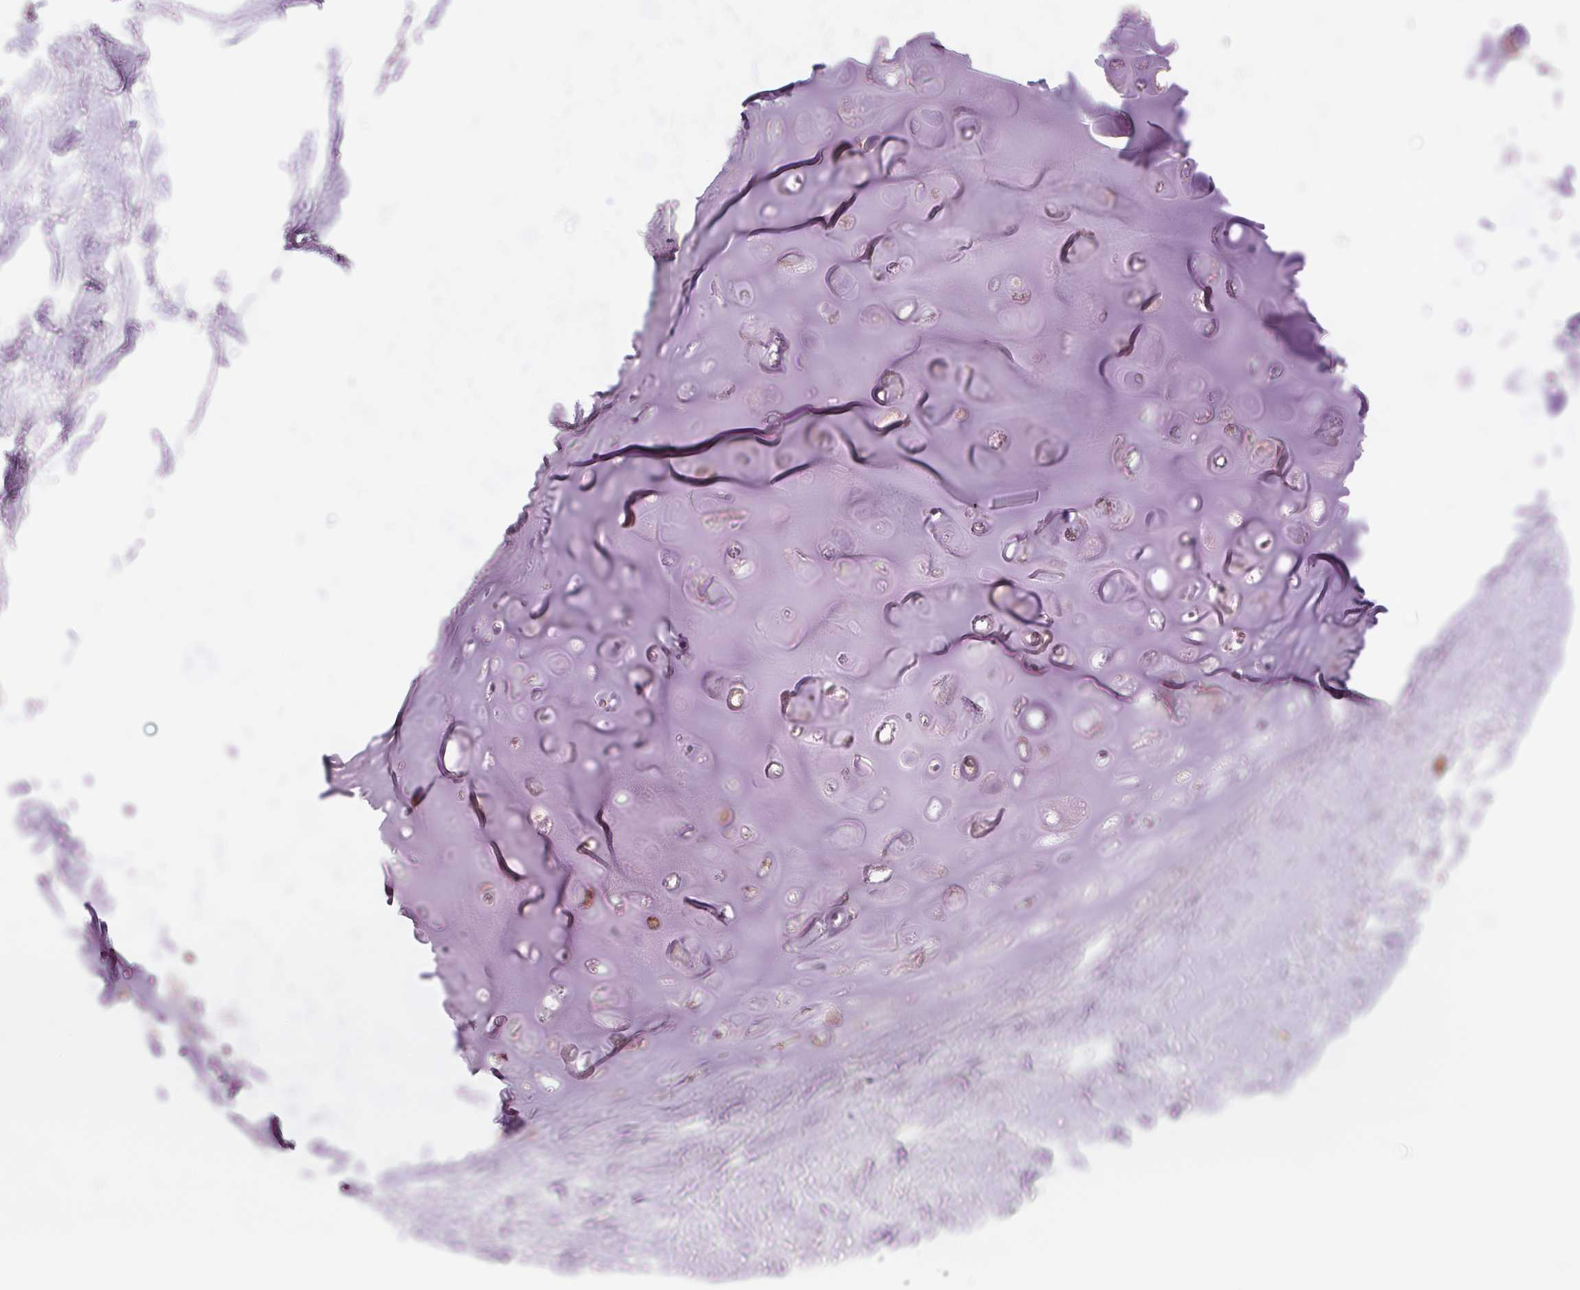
{"staining": {"intensity": "moderate", "quantity": "<25%", "location": "cytoplasmic/membranous"}, "tissue": "adipose tissue", "cell_type": "Adipocytes", "image_type": "normal", "snomed": [{"axis": "morphology", "description": "Normal tissue, NOS"}, {"axis": "topography", "description": "Cartilage tissue"}, {"axis": "topography", "description": "Bronchus"}], "caption": "Benign adipose tissue demonstrates moderate cytoplasmic/membranous staining in about <25% of adipocytes.", "gene": "RANBP3L", "patient": {"sex": "female", "age": 79}}